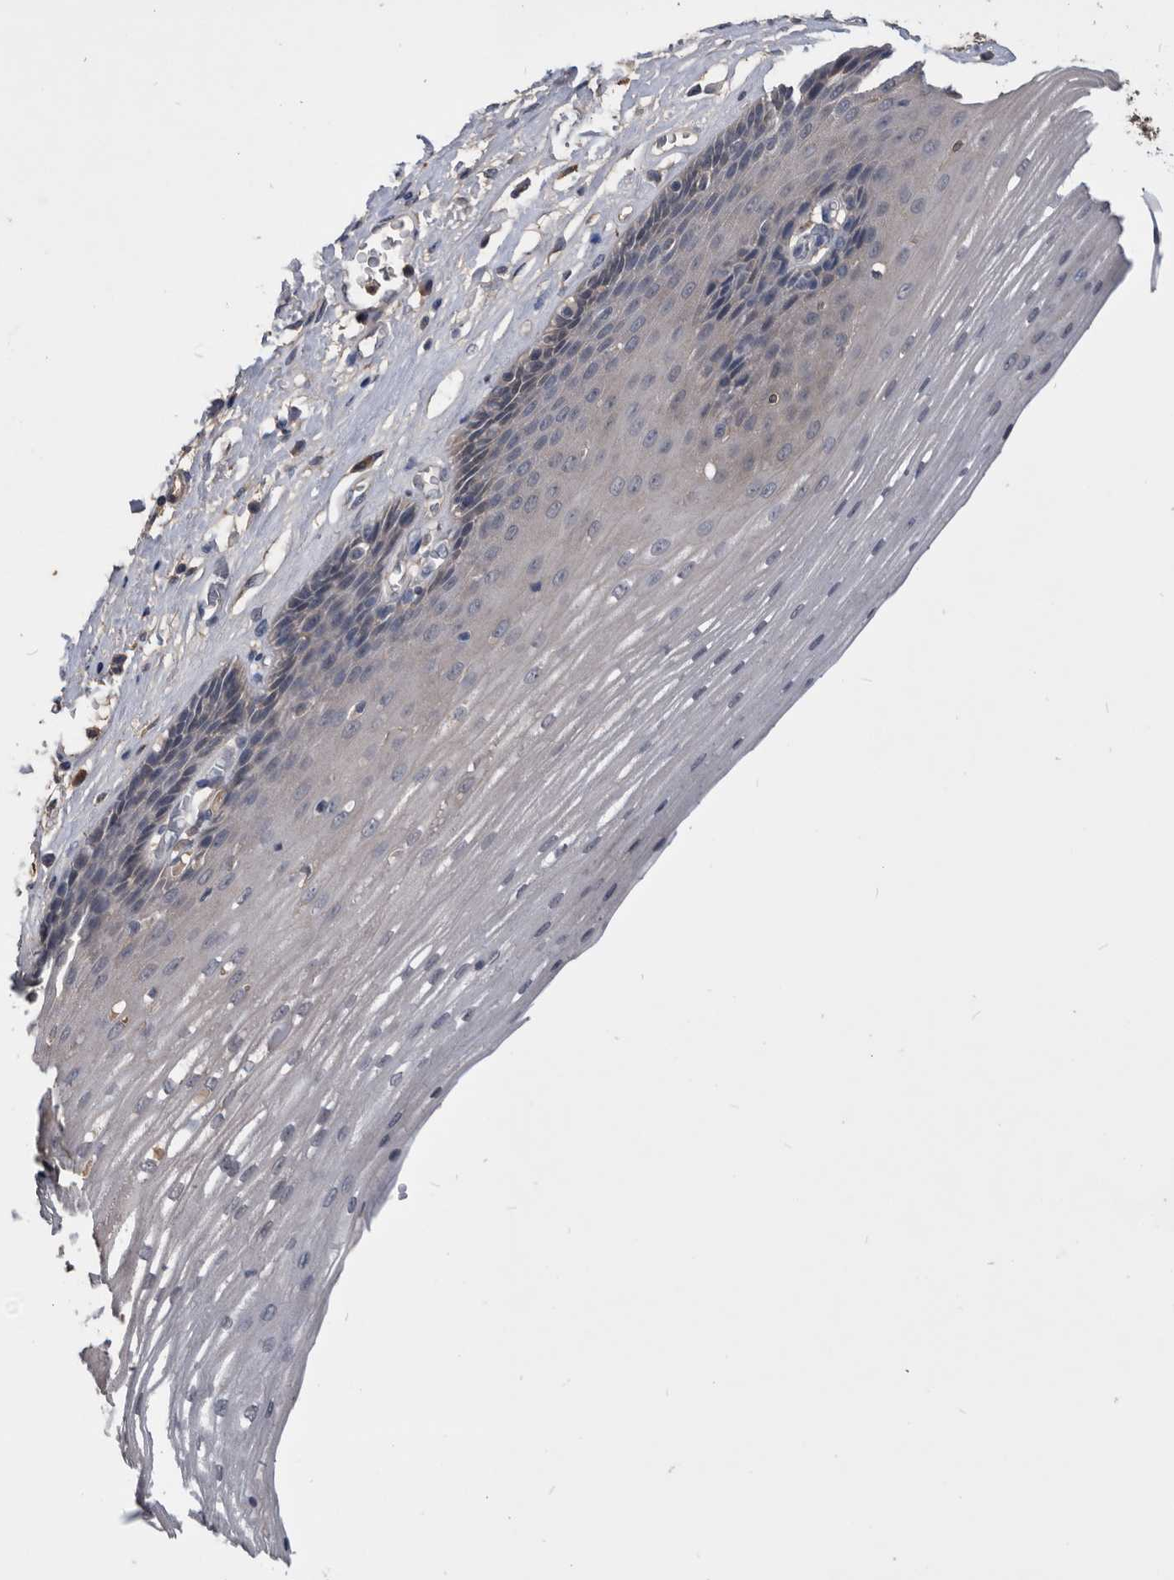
{"staining": {"intensity": "negative", "quantity": "none", "location": "none"}, "tissue": "esophagus", "cell_type": "Squamous epithelial cells", "image_type": "normal", "snomed": [{"axis": "morphology", "description": "Normal tissue, NOS"}, {"axis": "topography", "description": "Esophagus"}], "caption": "Immunohistochemistry (IHC) histopathology image of benign esophagus: esophagus stained with DAB displays no significant protein staining in squamous epithelial cells.", "gene": "PDXK", "patient": {"sex": "male", "age": 62}}